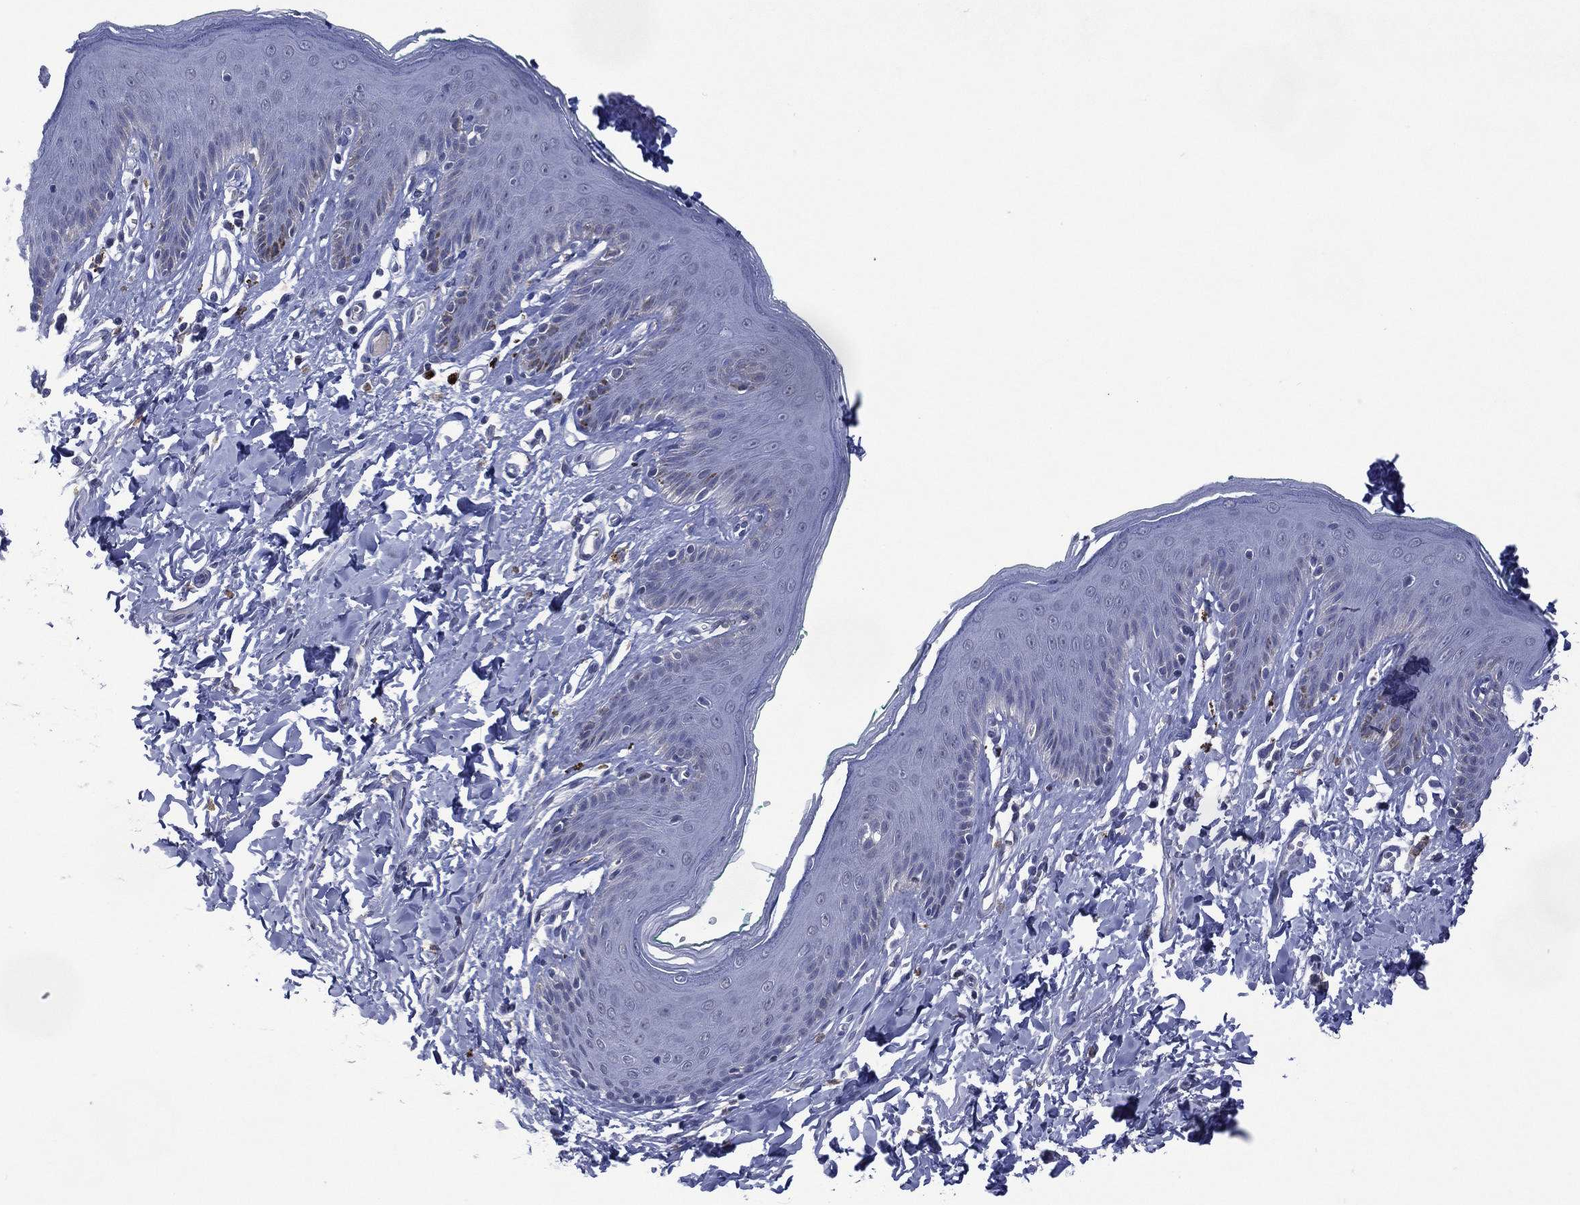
{"staining": {"intensity": "negative", "quantity": "none", "location": "none"}, "tissue": "skin", "cell_type": "Epidermal cells", "image_type": "normal", "snomed": [{"axis": "morphology", "description": "Normal tissue, NOS"}, {"axis": "topography", "description": "Vulva"}], "caption": "IHC image of normal human skin stained for a protein (brown), which demonstrates no positivity in epidermal cells. (Brightfield microscopy of DAB IHC at high magnification).", "gene": "ASB10", "patient": {"sex": "female", "age": 66}}